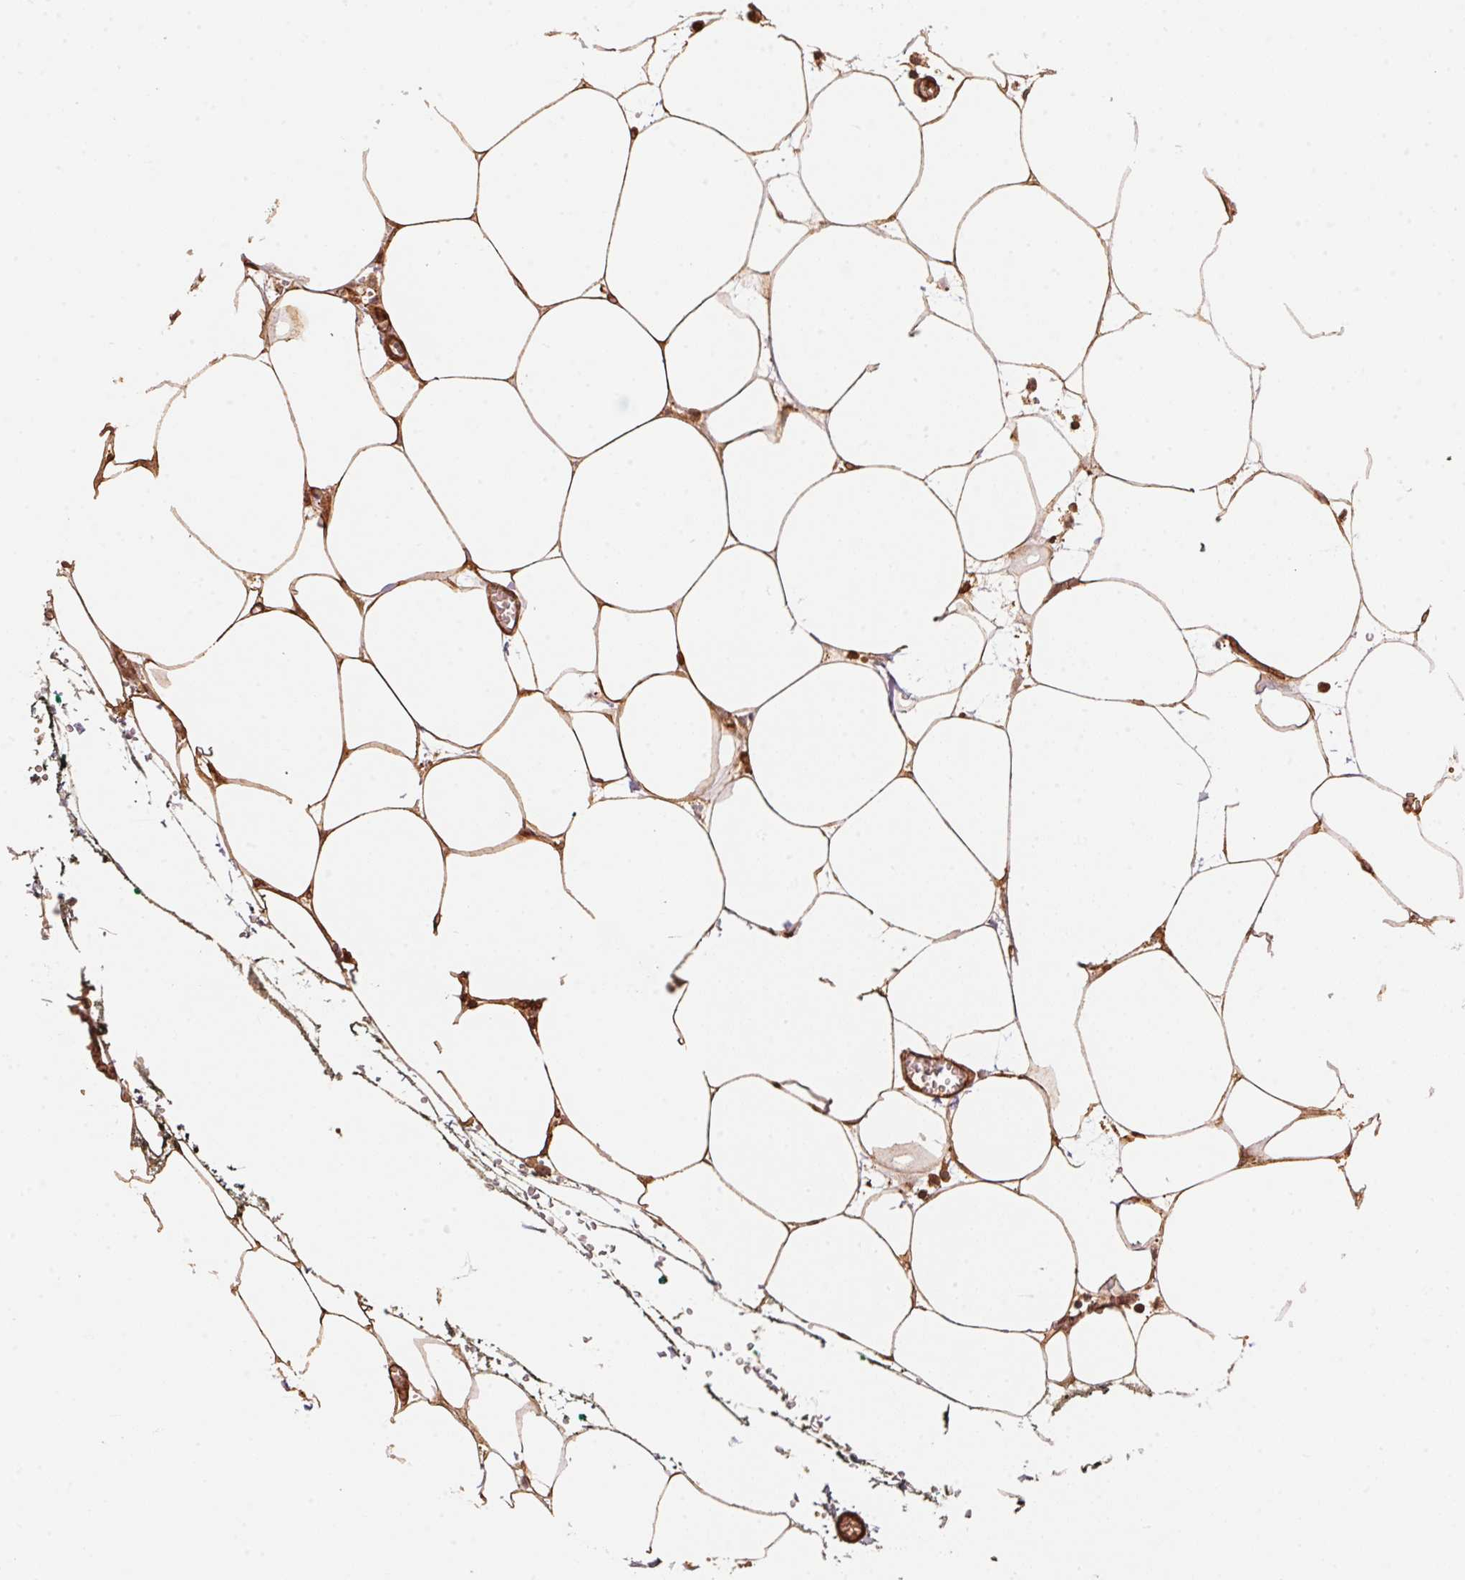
{"staining": {"intensity": "moderate", "quantity": ">75%", "location": "cytoplasmic/membranous"}, "tissue": "adipose tissue", "cell_type": "Adipocytes", "image_type": "normal", "snomed": [{"axis": "morphology", "description": "Normal tissue, NOS"}, {"axis": "topography", "description": "Adipose tissue"}, {"axis": "topography", "description": "Pancreas"}, {"axis": "topography", "description": "Peripheral nerve tissue"}], "caption": "IHC histopathology image of normal adipose tissue: human adipose tissue stained using immunohistochemistry reveals medium levels of moderate protein expression localized specifically in the cytoplasmic/membranous of adipocytes, appearing as a cytoplasmic/membranous brown color.", "gene": "FRAS1", "patient": {"sex": "female", "age": 58}}